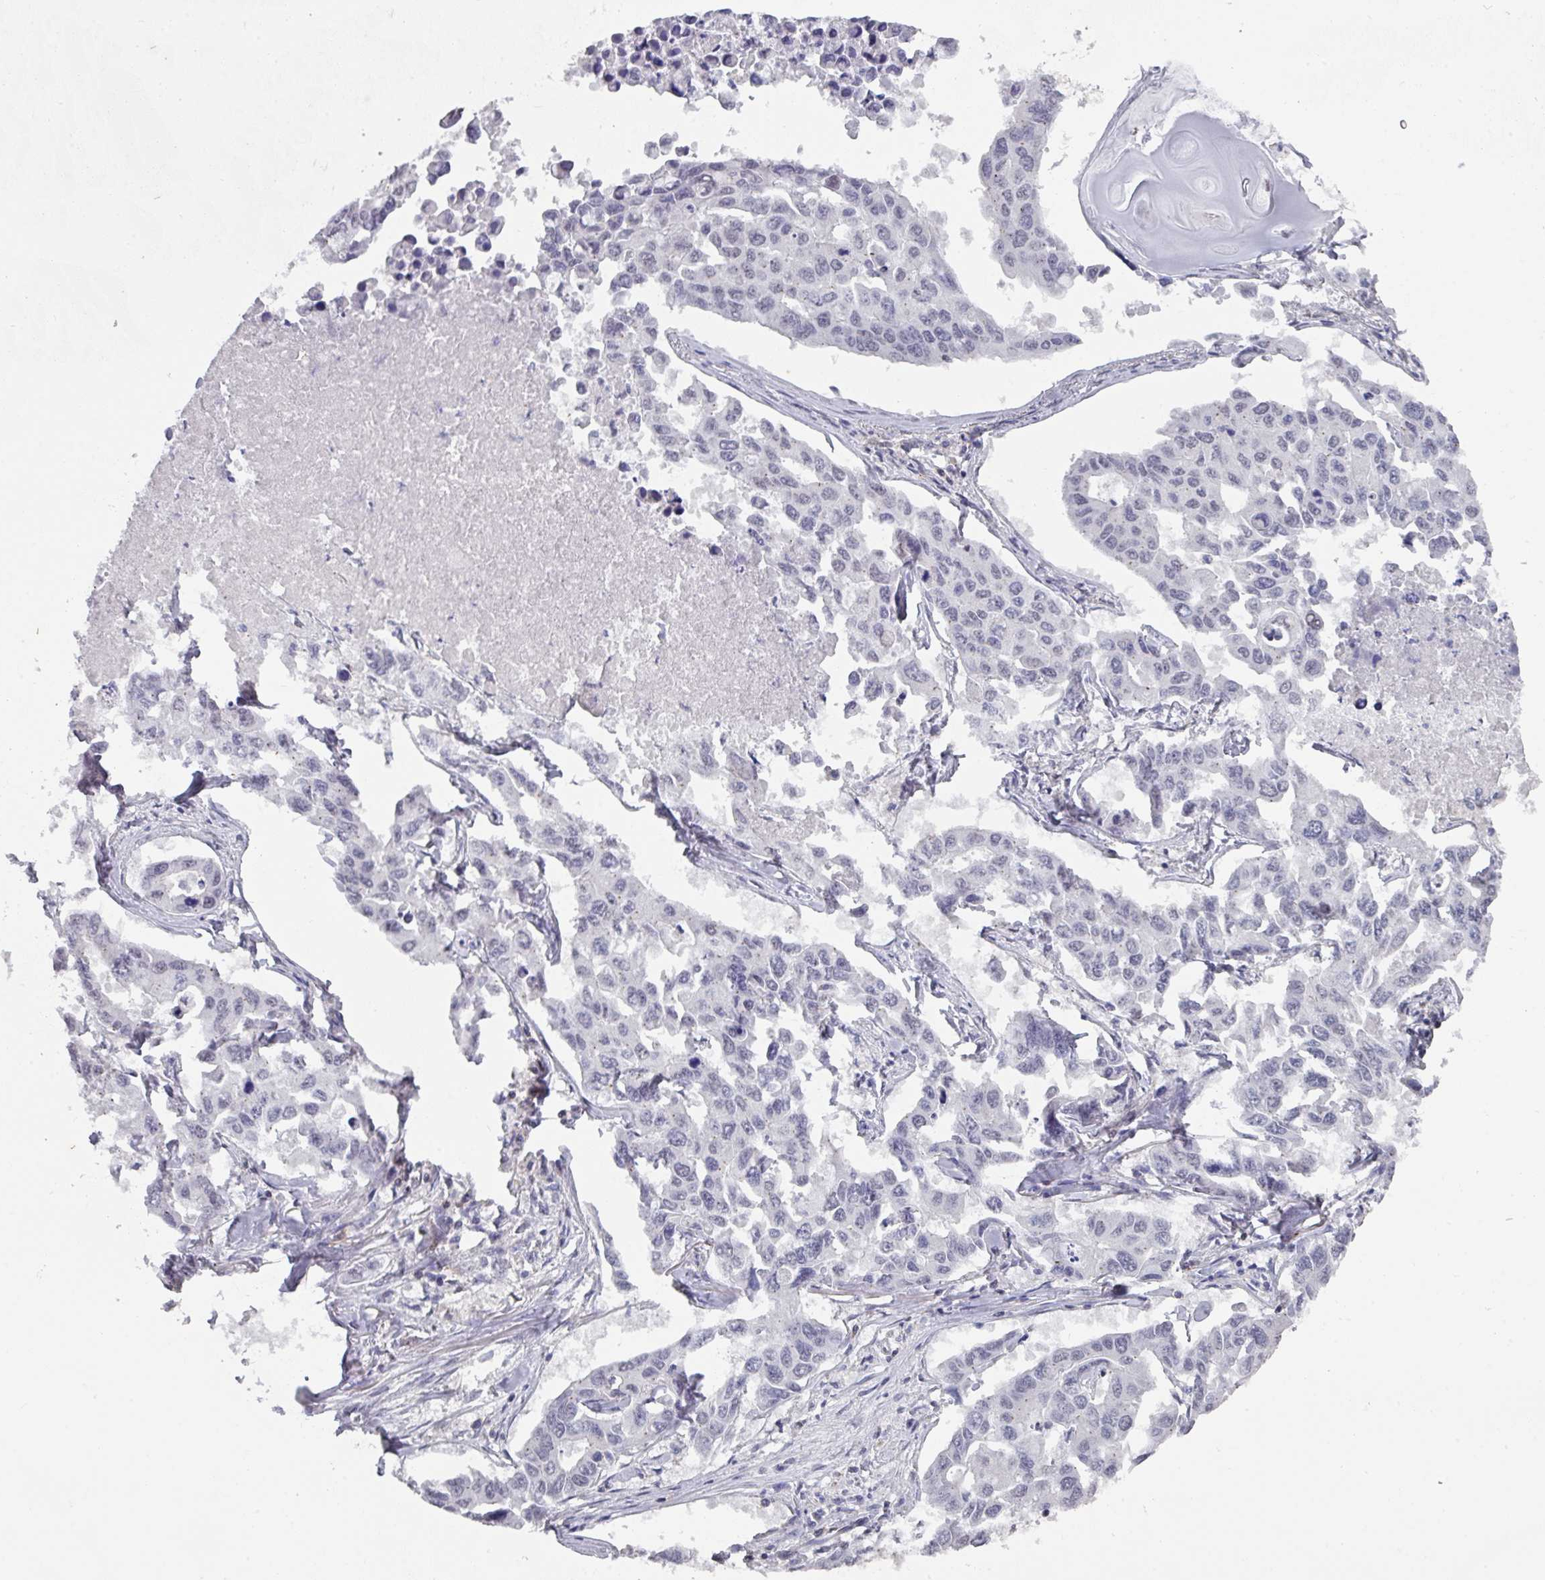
{"staining": {"intensity": "negative", "quantity": "none", "location": "none"}, "tissue": "lung cancer", "cell_type": "Tumor cells", "image_type": "cancer", "snomed": [{"axis": "morphology", "description": "Adenocarcinoma, NOS"}, {"axis": "topography", "description": "Lung"}], "caption": "Protein analysis of lung adenocarcinoma reveals no significant positivity in tumor cells.", "gene": "RASAL3", "patient": {"sex": "male", "age": 64}}